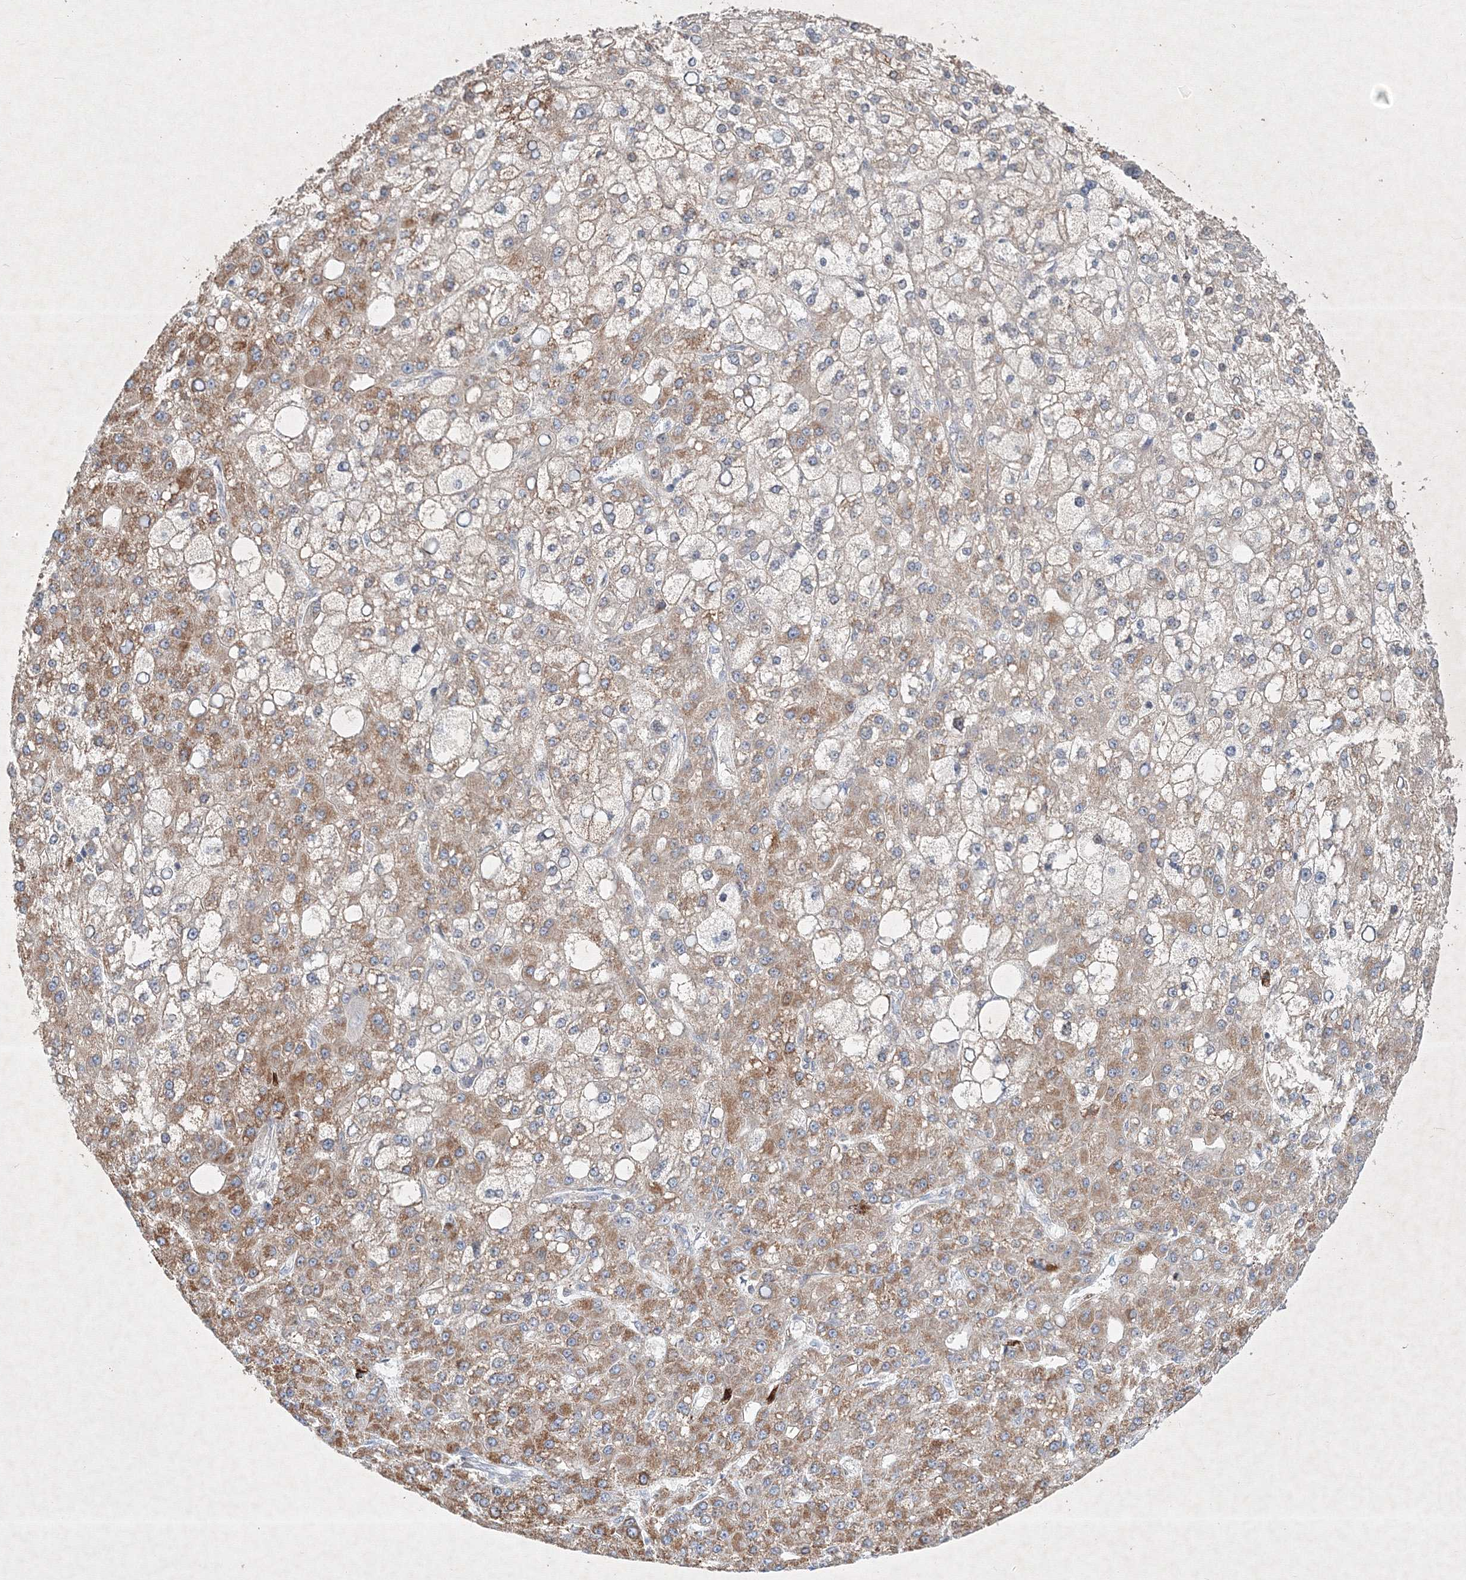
{"staining": {"intensity": "moderate", "quantity": "25%-75%", "location": "cytoplasmic/membranous"}, "tissue": "liver cancer", "cell_type": "Tumor cells", "image_type": "cancer", "snomed": [{"axis": "morphology", "description": "Carcinoma, Hepatocellular, NOS"}, {"axis": "topography", "description": "Liver"}], "caption": "Brown immunohistochemical staining in human hepatocellular carcinoma (liver) shows moderate cytoplasmic/membranous positivity in about 25%-75% of tumor cells. Immunohistochemistry stains the protein in brown and the nuclei are stained blue.", "gene": "CXXC4", "patient": {"sex": "male", "age": 67}}